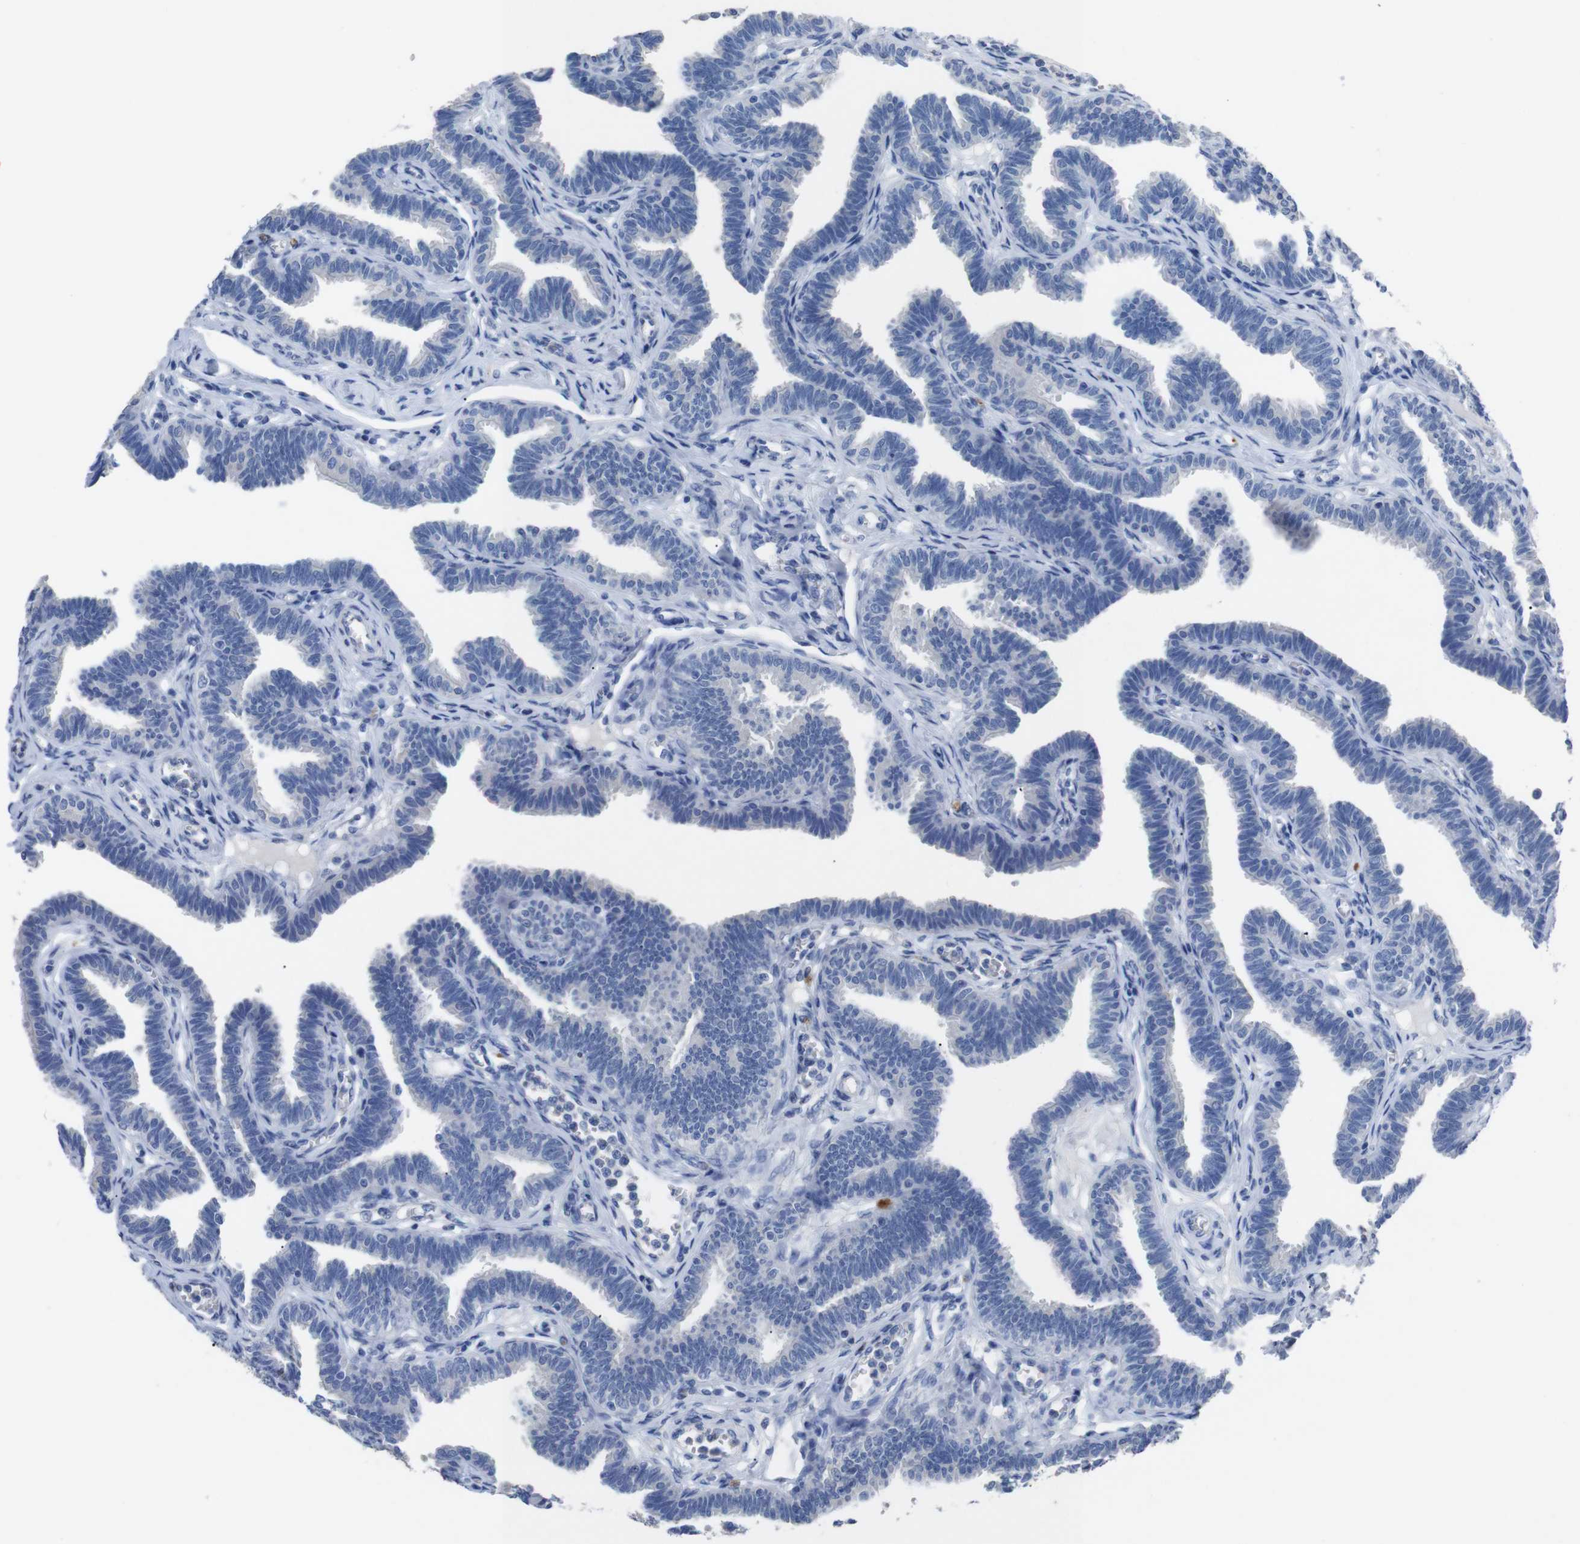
{"staining": {"intensity": "negative", "quantity": "none", "location": "none"}, "tissue": "fallopian tube", "cell_type": "Glandular cells", "image_type": "normal", "snomed": [{"axis": "morphology", "description": "Normal tissue, NOS"}, {"axis": "topography", "description": "Fallopian tube"}, {"axis": "topography", "description": "Ovary"}], "caption": "Benign fallopian tube was stained to show a protein in brown. There is no significant staining in glandular cells. (DAB (3,3'-diaminobenzidine) immunohistochemistry, high magnification).", "gene": "GJB2", "patient": {"sex": "female", "age": 23}}